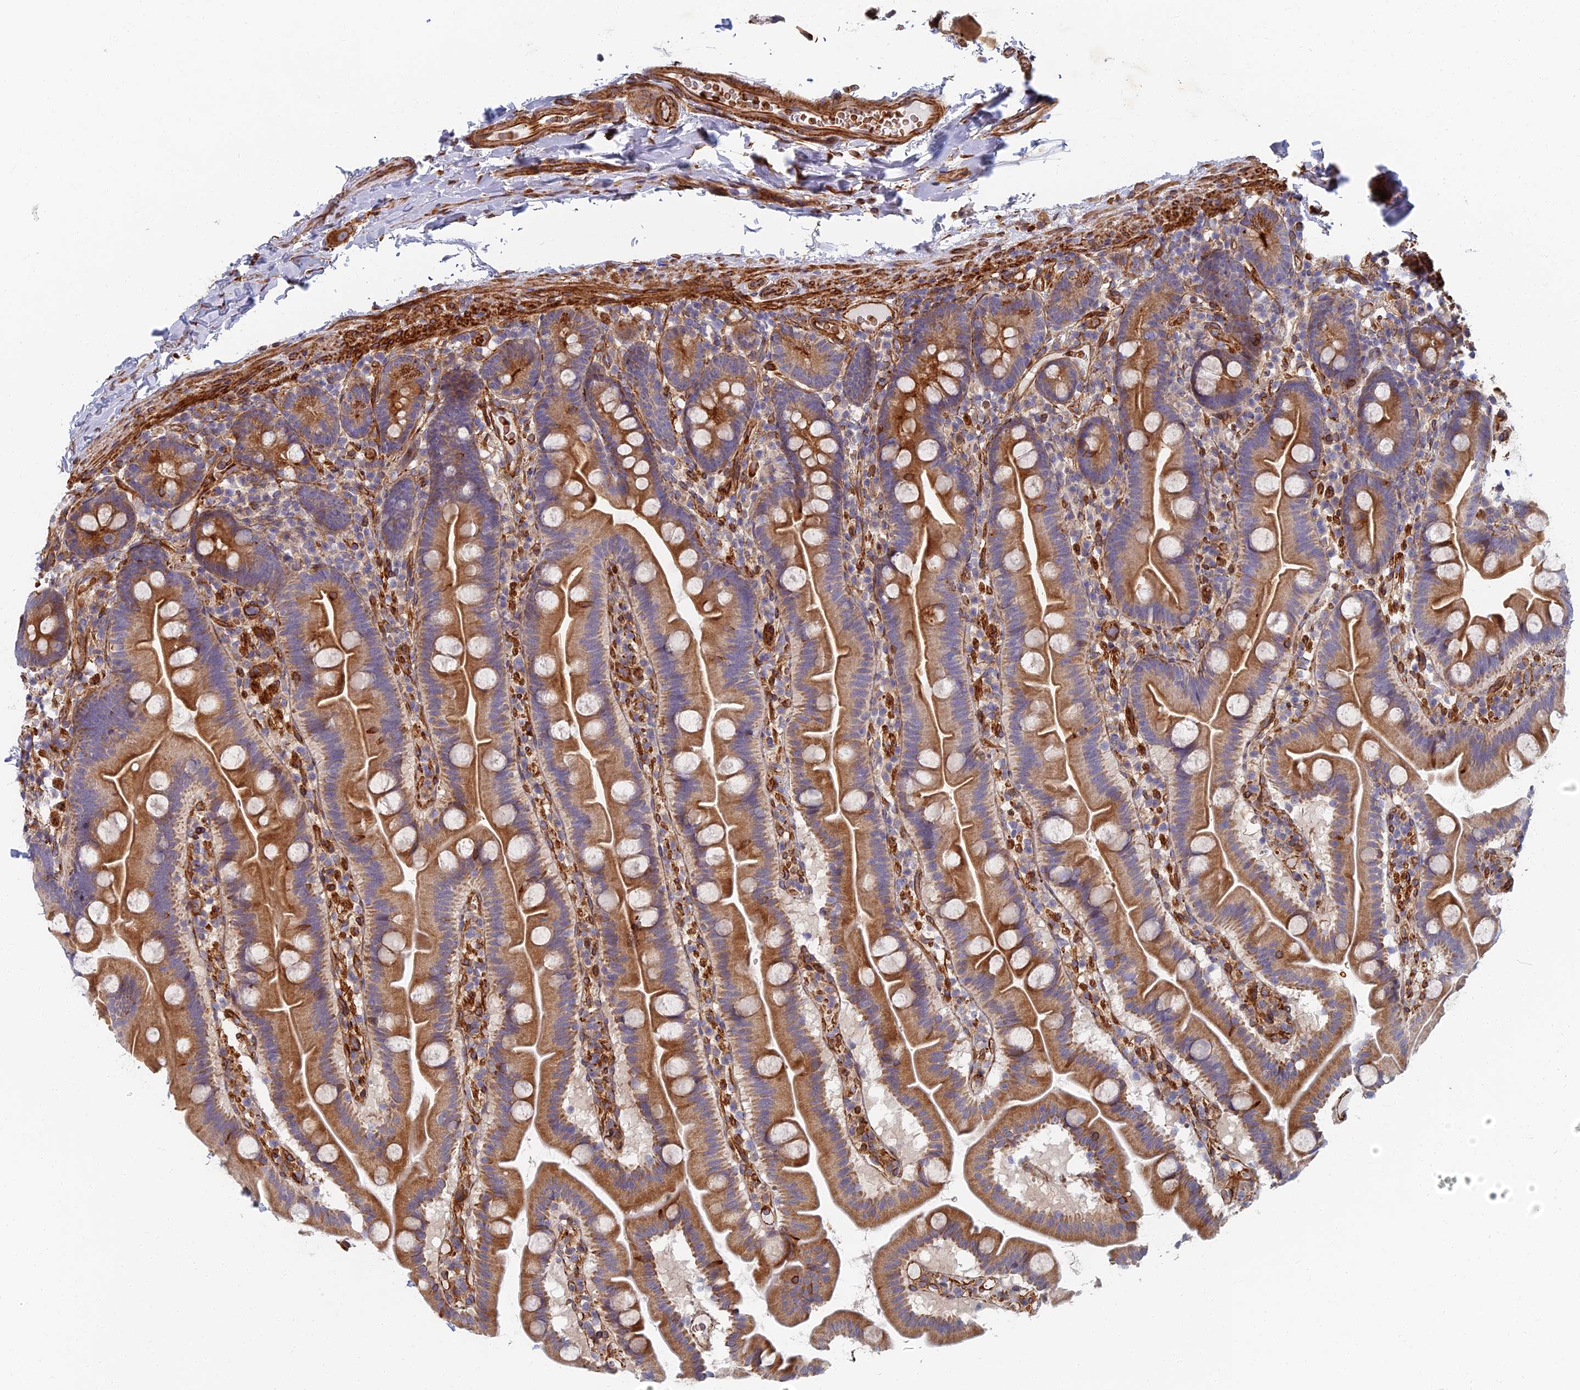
{"staining": {"intensity": "moderate", "quantity": ">75%", "location": "cytoplasmic/membranous"}, "tissue": "small intestine", "cell_type": "Glandular cells", "image_type": "normal", "snomed": [{"axis": "morphology", "description": "Normal tissue, NOS"}, {"axis": "topography", "description": "Small intestine"}], "caption": "Protein staining of normal small intestine shows moderate cytoplasmic/membranous positivity in about >75% of glandular cells.", "gene": "ABCB10", "patient": {"sex": "female", "age": 68}}